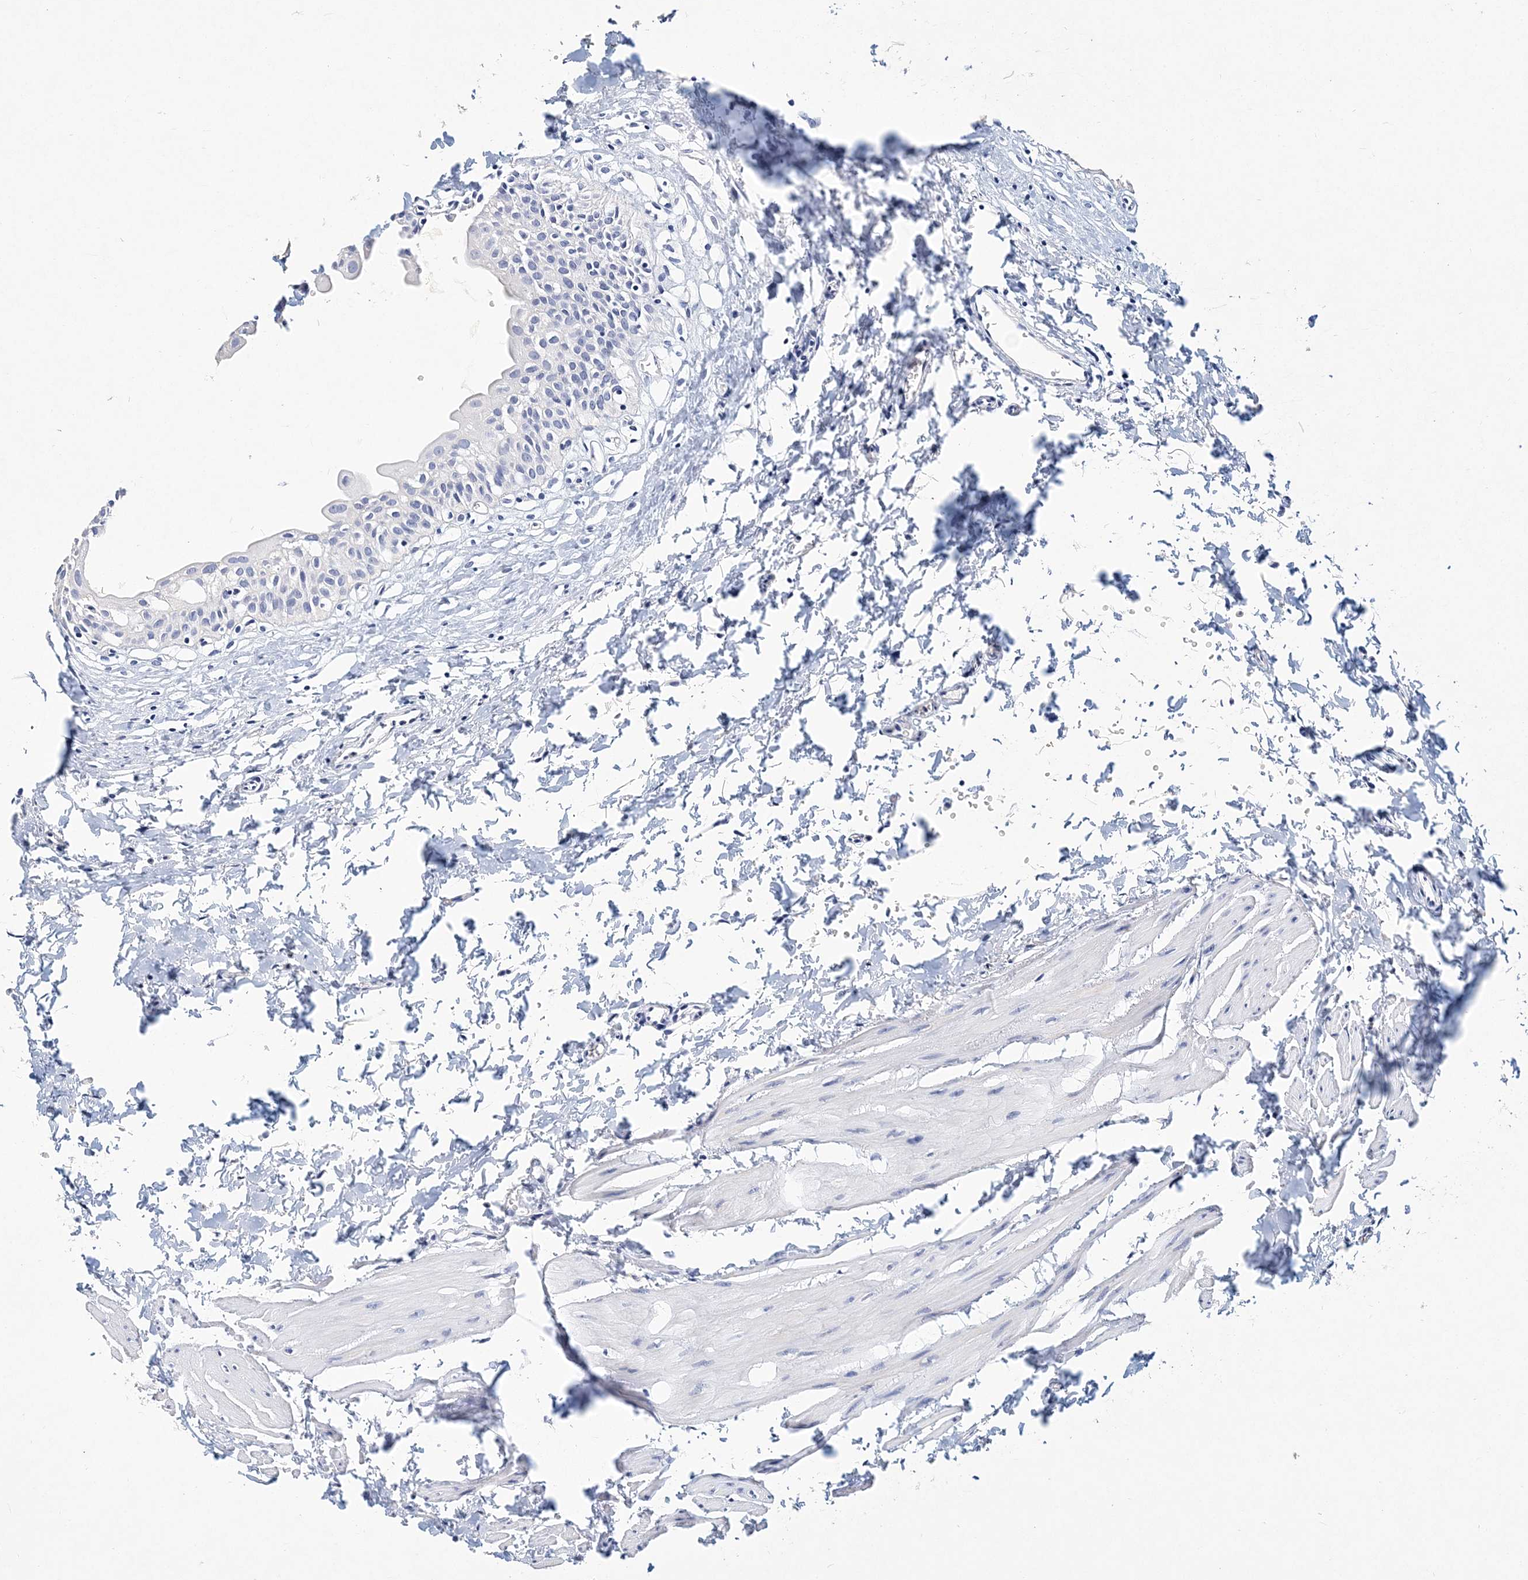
{"staining": {"intensity": "negative", "quantity": "none", "location": "none"}, "tissue": "urinary bladder", "cell_type": "Urothelial cells", "image_type": "normal", "snomed": [{"axis": "morphology", "description": "Normal tissue, NOS"}, {"axis": "topography", "description": "Urinary bladder"}], "caption": "Immunohistochemistry (IHC) of unremarkable urinary bladder displays no positivity in urothelial cells. Brightfield microscopy of immunohistochemistry stained with DAB (3,3'-diaminobenzidine) (brown) and hematoxylin (blue), captured at high magnification.", "gene": "ITGA2B", "patient": {"sex": "male", "age": 51}}